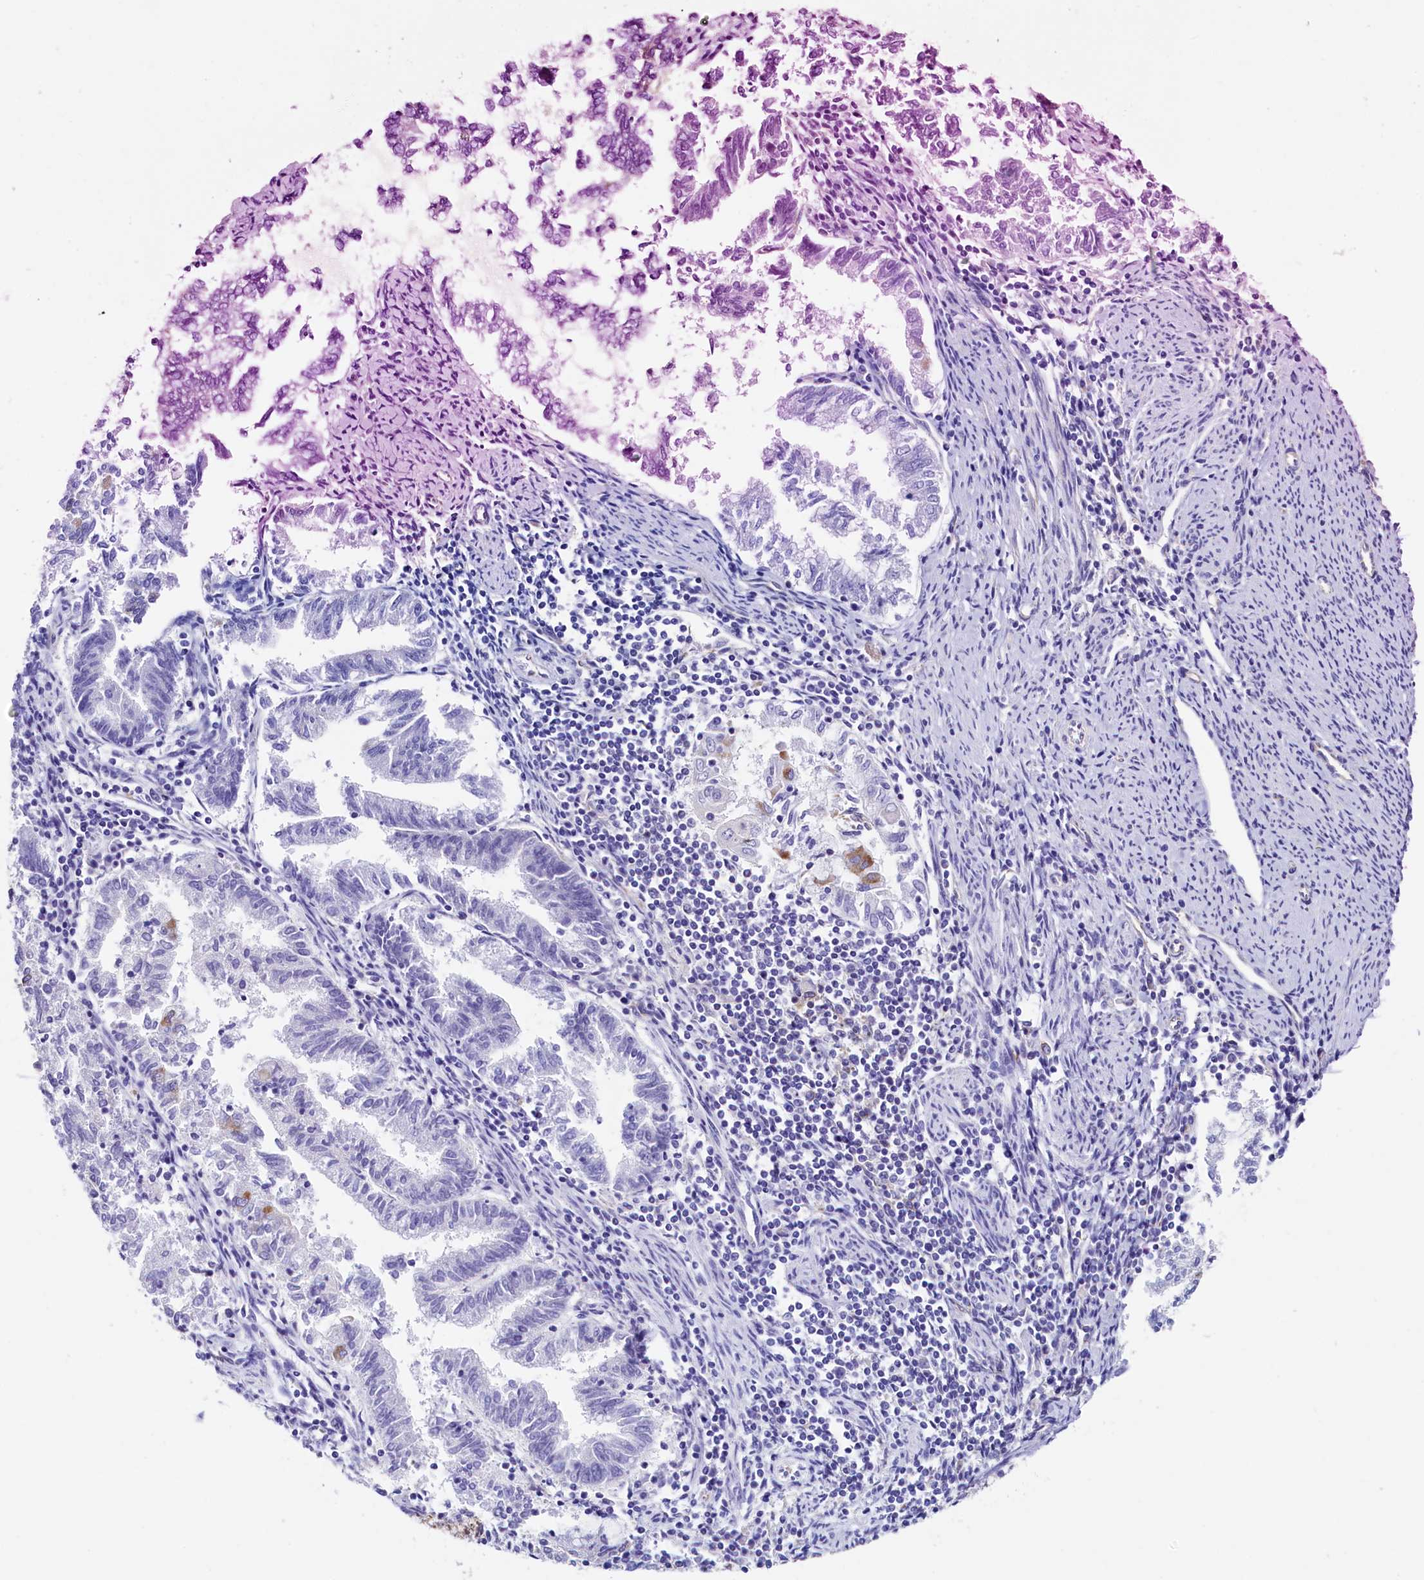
{"staining": {"intensity": "negative", "quantity": "none", "location": "none"}, "tissue": "endometrial cancer", "cell_type": "Tumor cells", "image_type": "cancer", "snomed": [{"axis": "morphology", "description": "Adenocarcinoma, NOS"}, {"axis": "topography", "description": "Endometrium"}], "caption": "Tumor cells are negative for protein expression in human adenocarcinoma (endometrial).", "gene": "GPR21", "patient": {"sex": "female", "age": 79}}